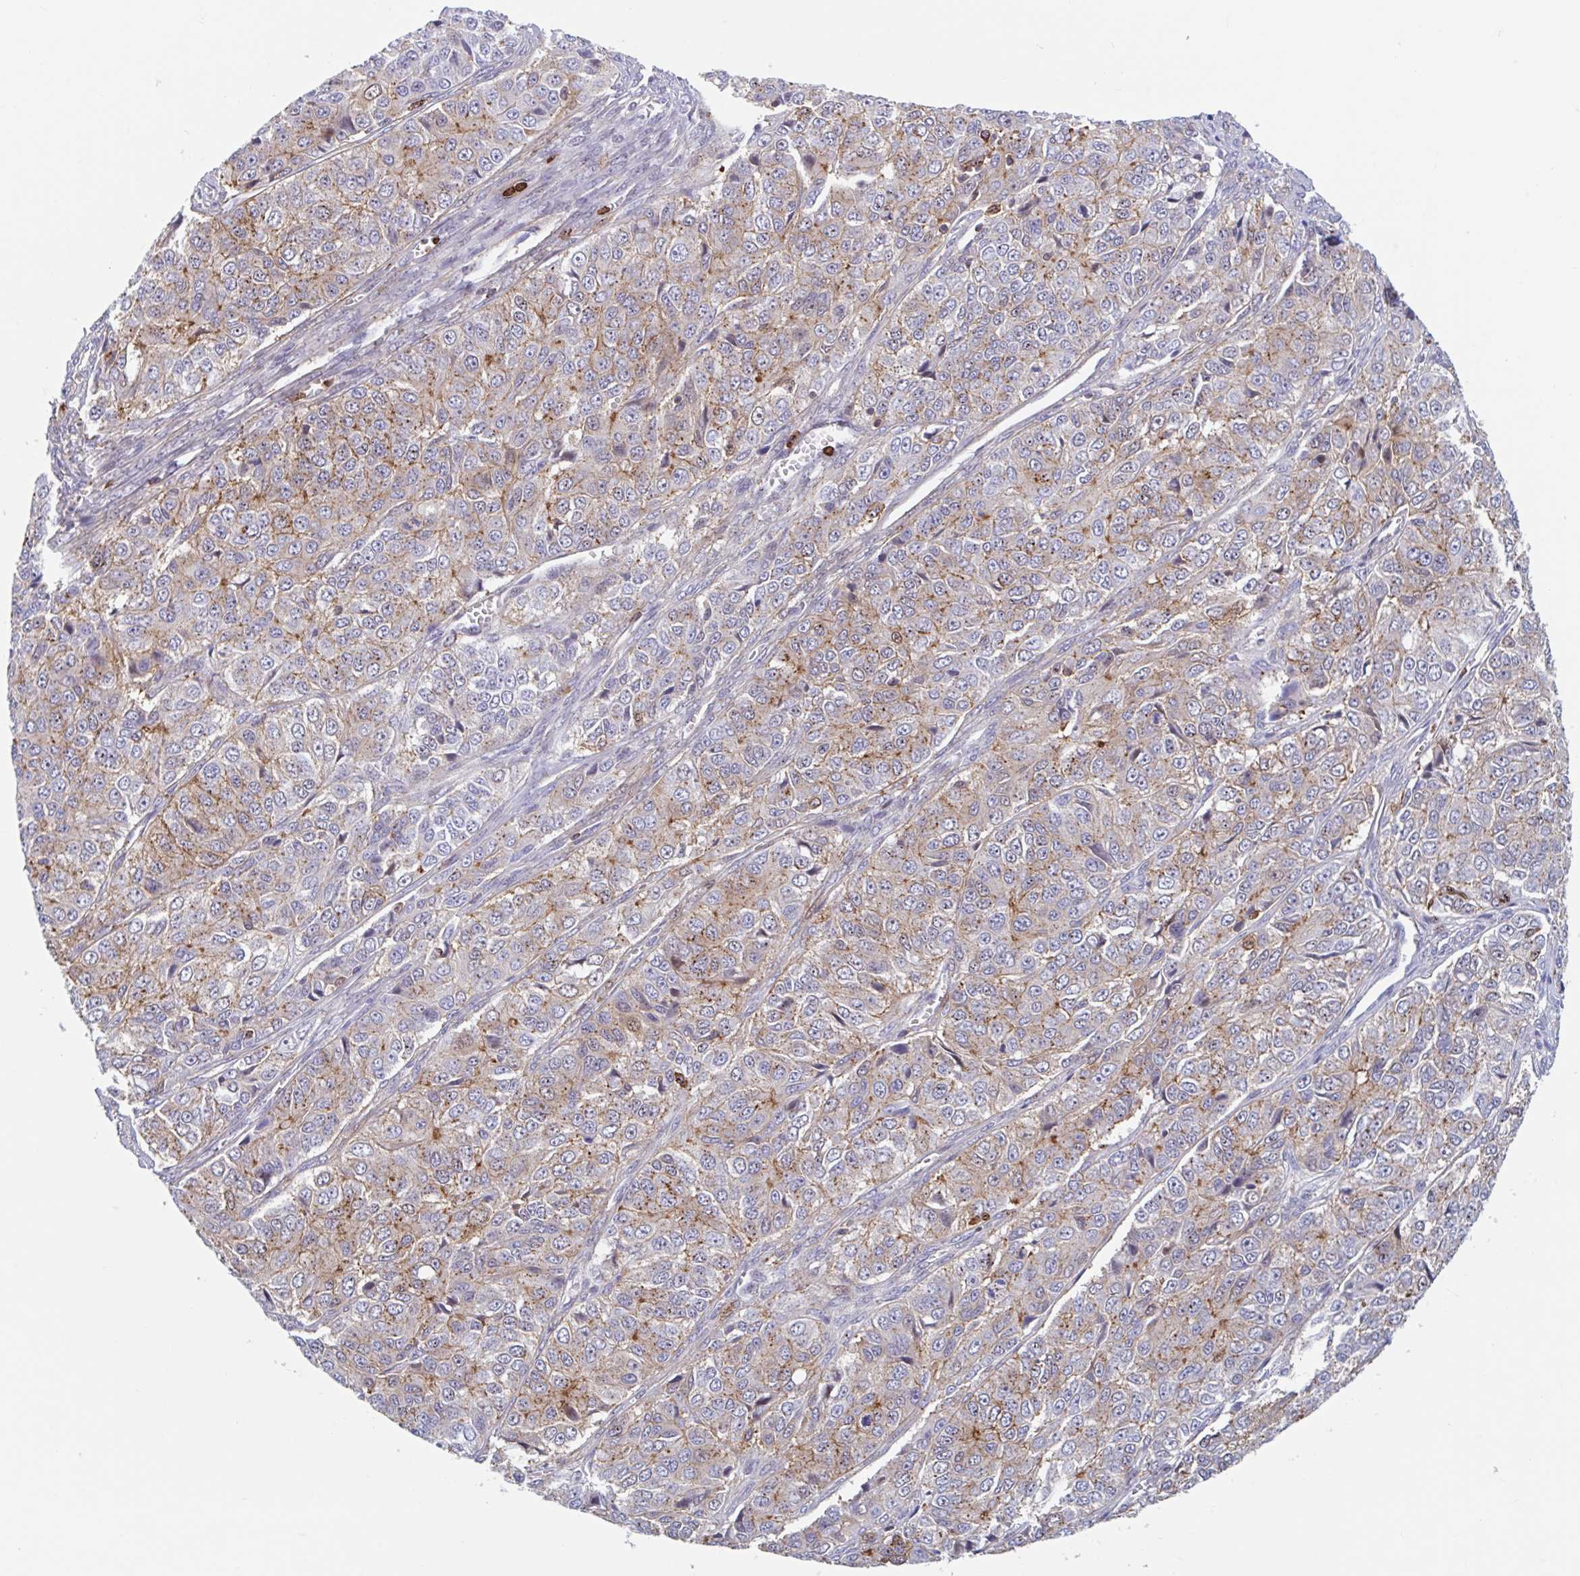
{"staining": {"intensity": "weak", "quantity": "25%-75%", "location": "cytoplasmic/membranous"}, "tissue": "ovarian cancer", "cell_type": "Tumor cells", "image_type": "cancer", "snomed": [{"axis": "morphology", "description": "Carcinoma, endometroid"}, {"axis": "topography", "description": "Ovary"}], "caption": "The immunohistochemical stain shows weak cytoplasmic/membranous positivity in tumor cells of ovarian endometroid carcinoma tissue.", "gene": "EFHD1", "patient": {"sex": "female", "age": 51}}